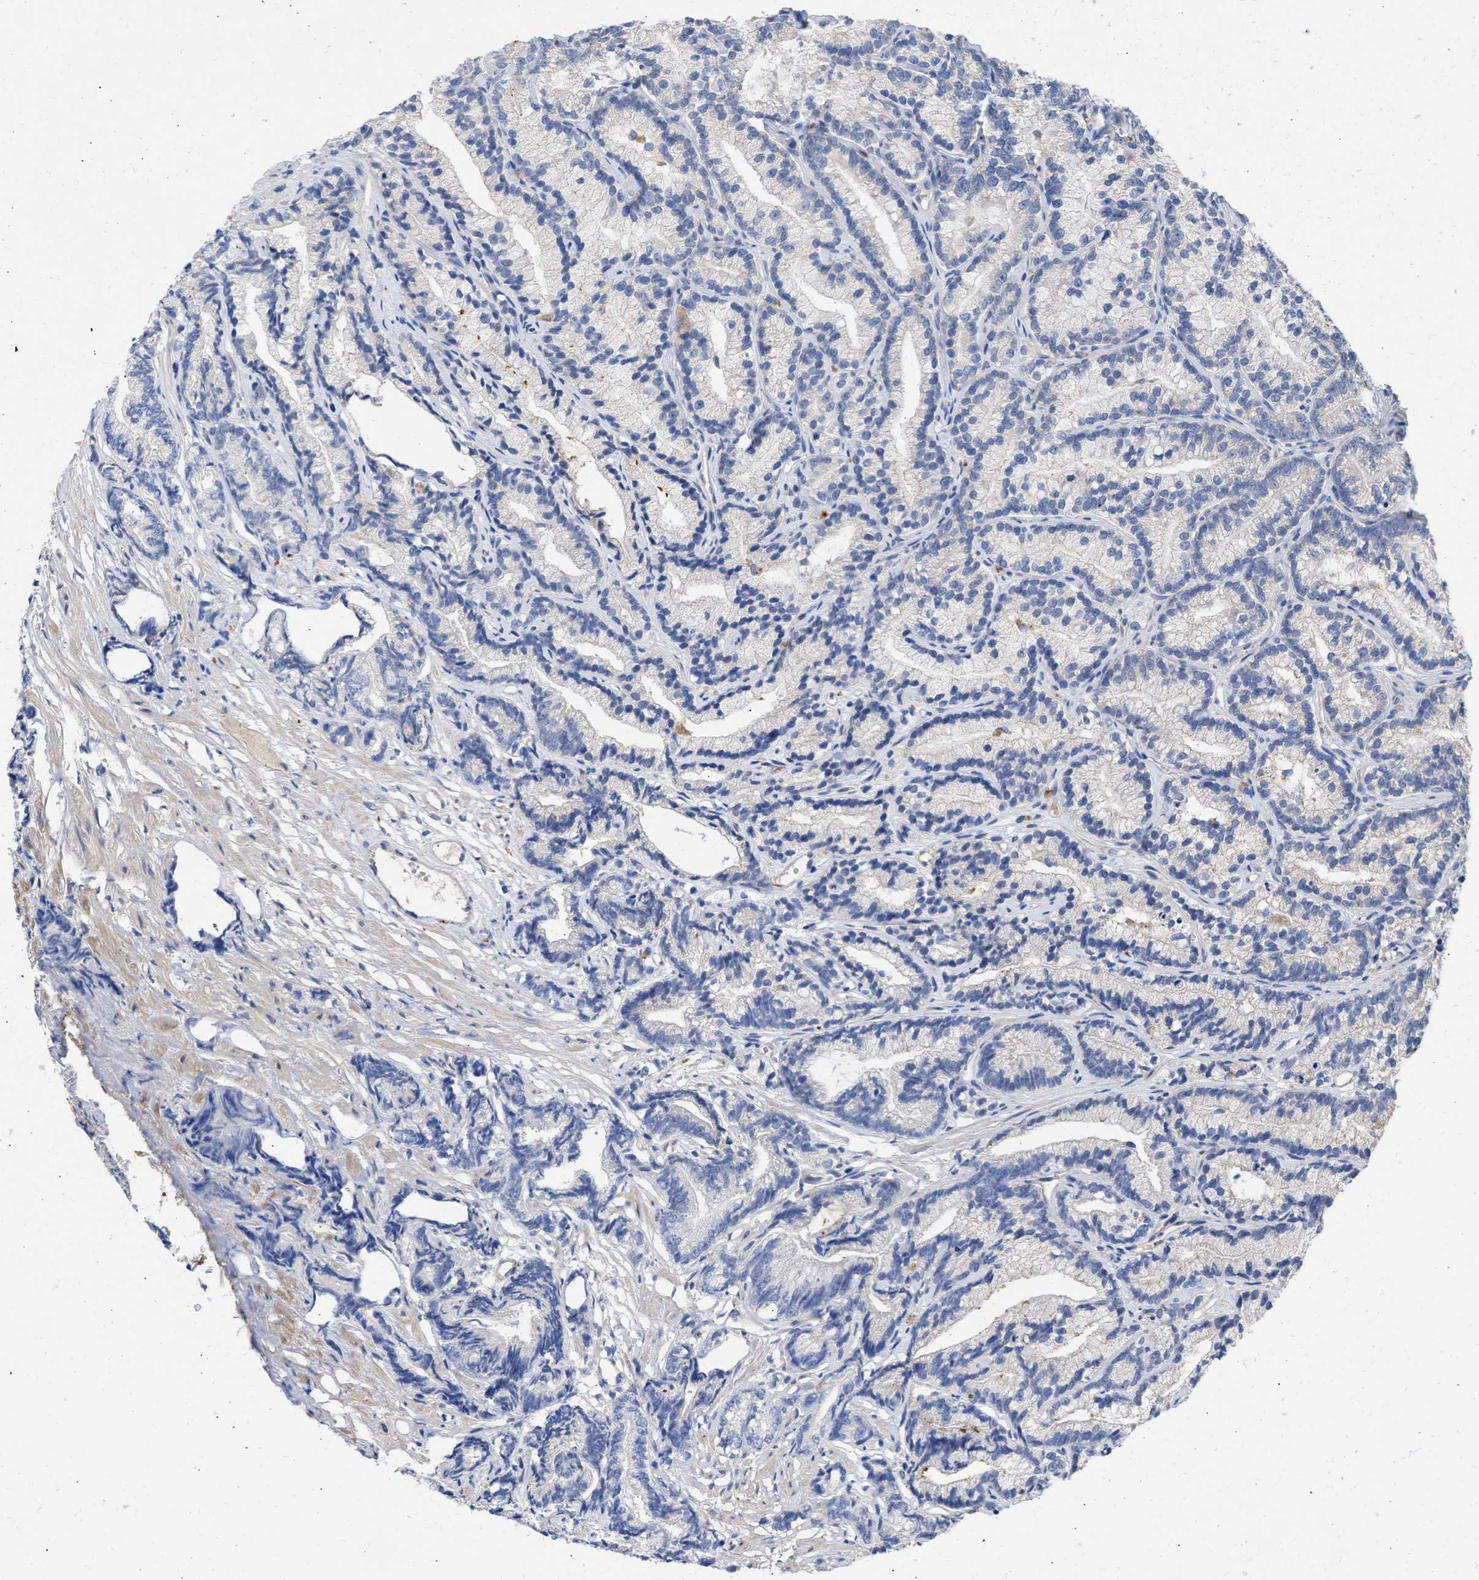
{"staining": {"intensity": "negative", "quantity": "none", "location": "none"}, "tissue": "prostate cancer", "cell_type": "Tumor cells", "image_type": "cancer", "snomed": [{"axis": "morphology", "description": "Adenocarcinoma, Low grade"}, {"axis": "topography", "description": "Prostate"}], "caption": "A high-resolution photomicrograph shows immunohistochemistry (IHC) staining of low-grade adenocarcinoma (prostate), which exhibits no significant expression in tumor cells.", "gene": "ARHGEF4", "patient": {"sex": "male", "age": 89}}